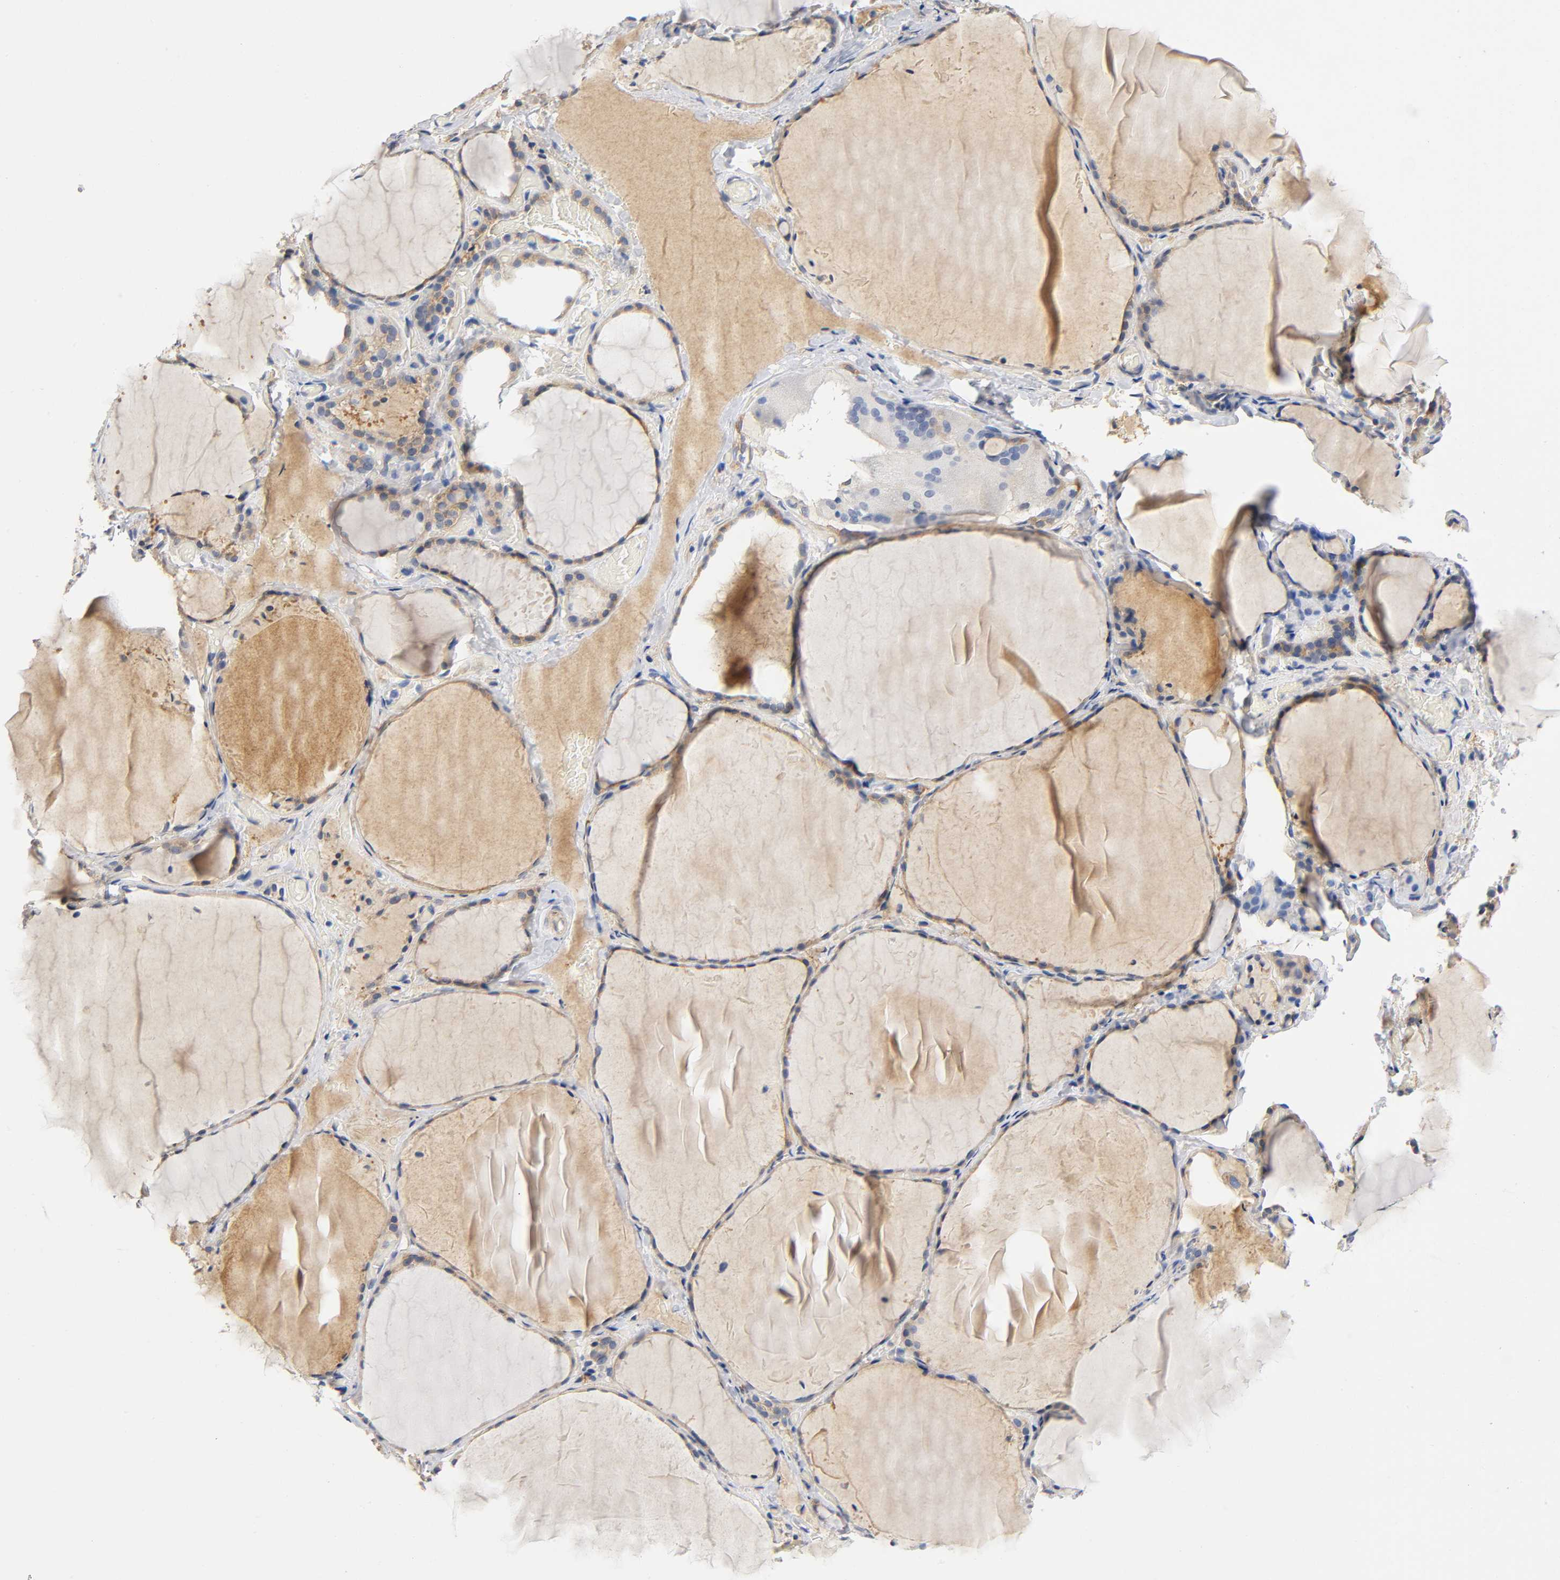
{"staining": {"intensity": "moderate", "quantity": ">75%", "location": "cytoplasmic/membranous"}, "tissue": "thyroid gland", "cell_type": "Glandular cells", "image_type": "normal", "snomed": [{"axis": "morphology", "description": "Normal tissue, NOS"}, {"axis": "topography", "description": "Thyroid gland"}], "caption": "DAB immunohistochemical staining of normal thyroid gland demonstrates moderate cytoplasmic/membranous protein expression in about >75% of glandular cells. The staining was performed using DAB (3,3'-diaminobenzidine) to visualize the protein expression in brown, while the nuclei were stained in blue with hematoxylin (Magnification: 20x).", "gene": "TNC", "patient": {"sex": "female", "age": 22}}